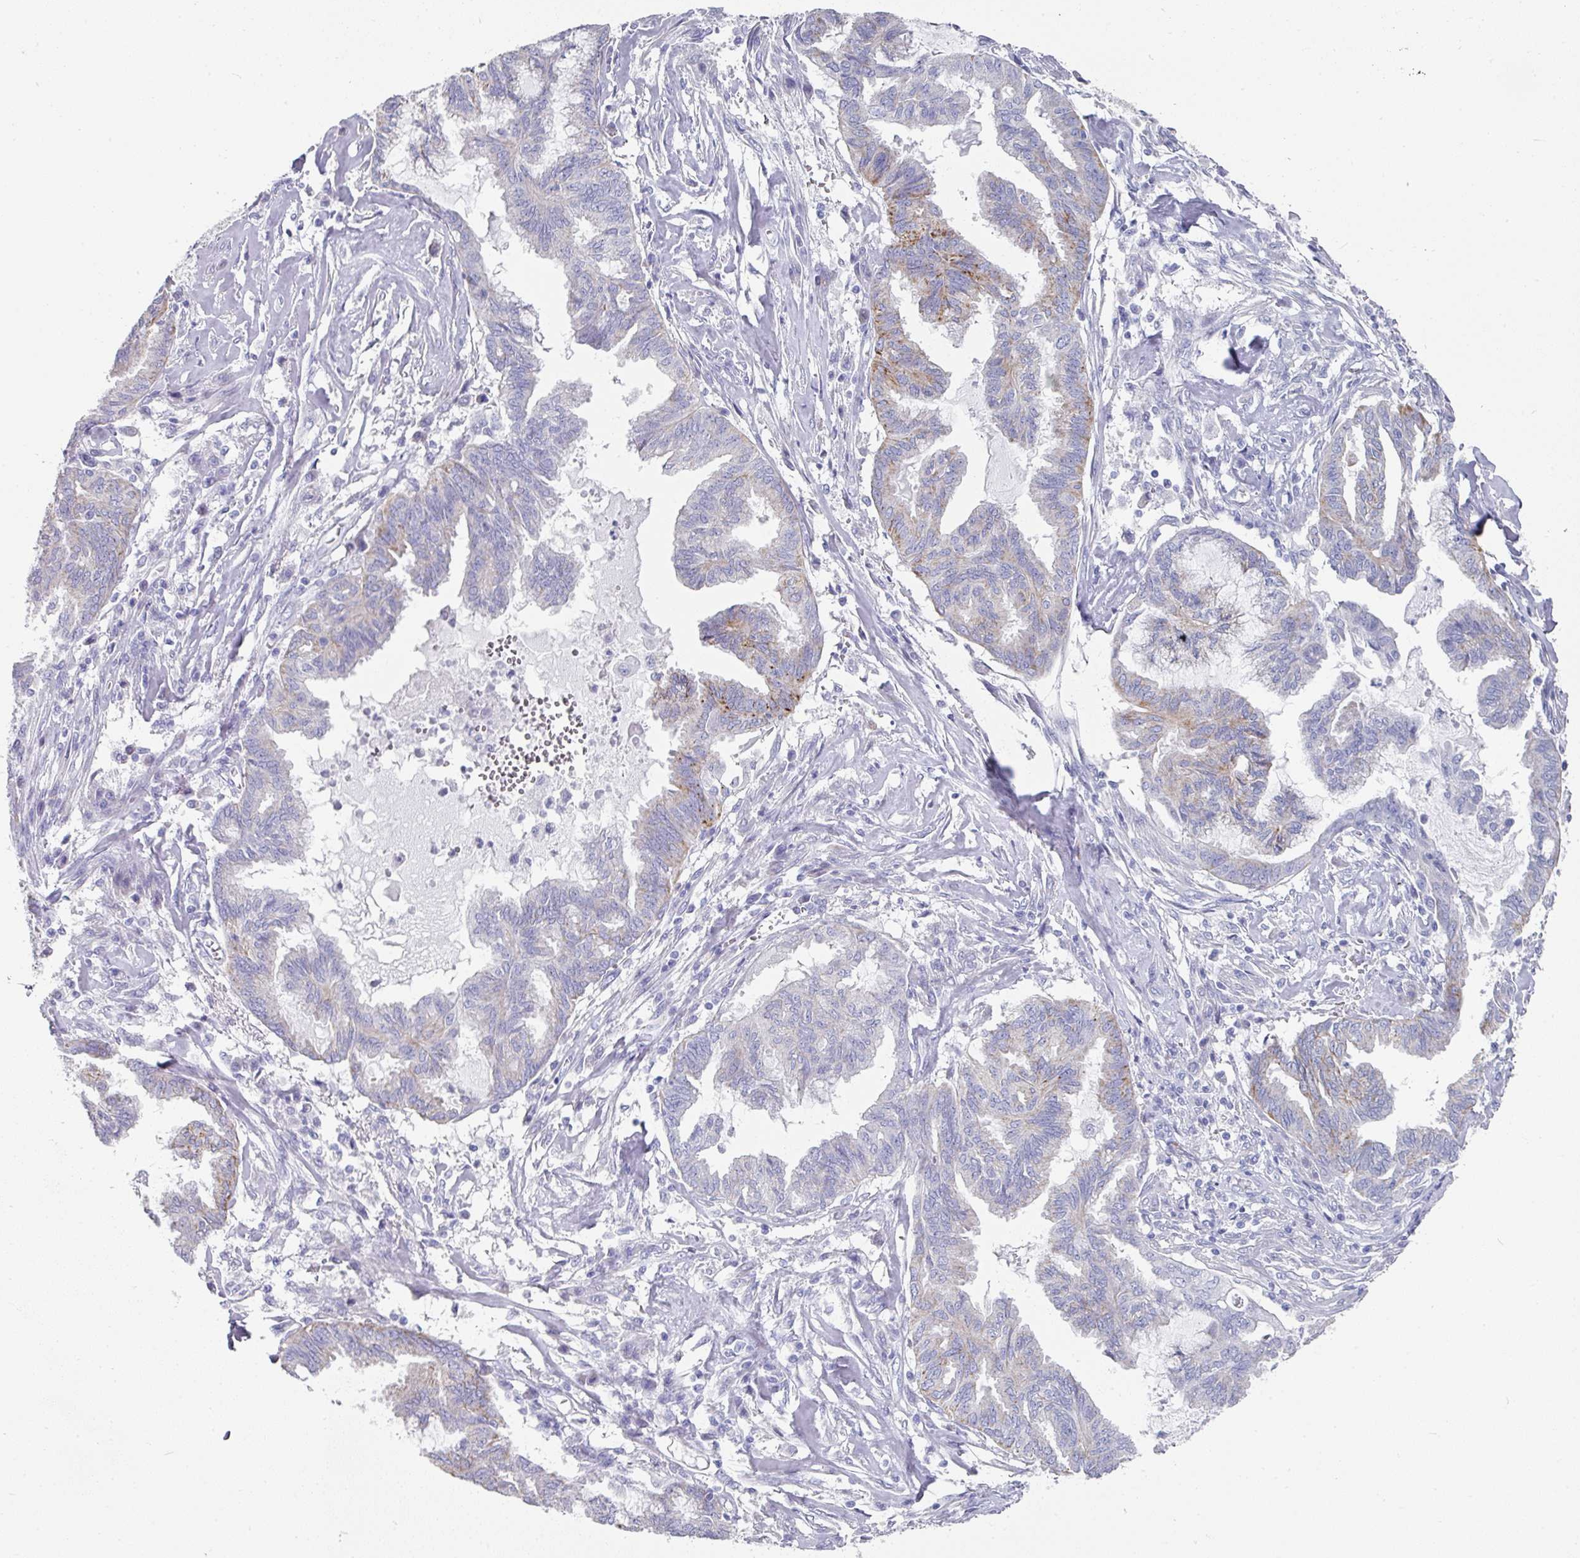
{"staining": {"intensity": "moderate", "quantity": "<25%", "location": "cytoplasmic/membranous"}, "tissue": "endometrial cancer", "cell_type": "Tumor cells", "image_type": "cancer", "snomed": [{"axis": "morphology", "description": "Adenocarcinoma, NOS"}, {"axis": "topography", "description": "Endometrium"}], "caption": "Endometrial cancer stained with DAB IHC displays low levels of moderate cytoplasmic/membranous staining in about <25% of tumor cells.", "gene": "SETBP1", "patient": {"sex": "female", "age": 86}}